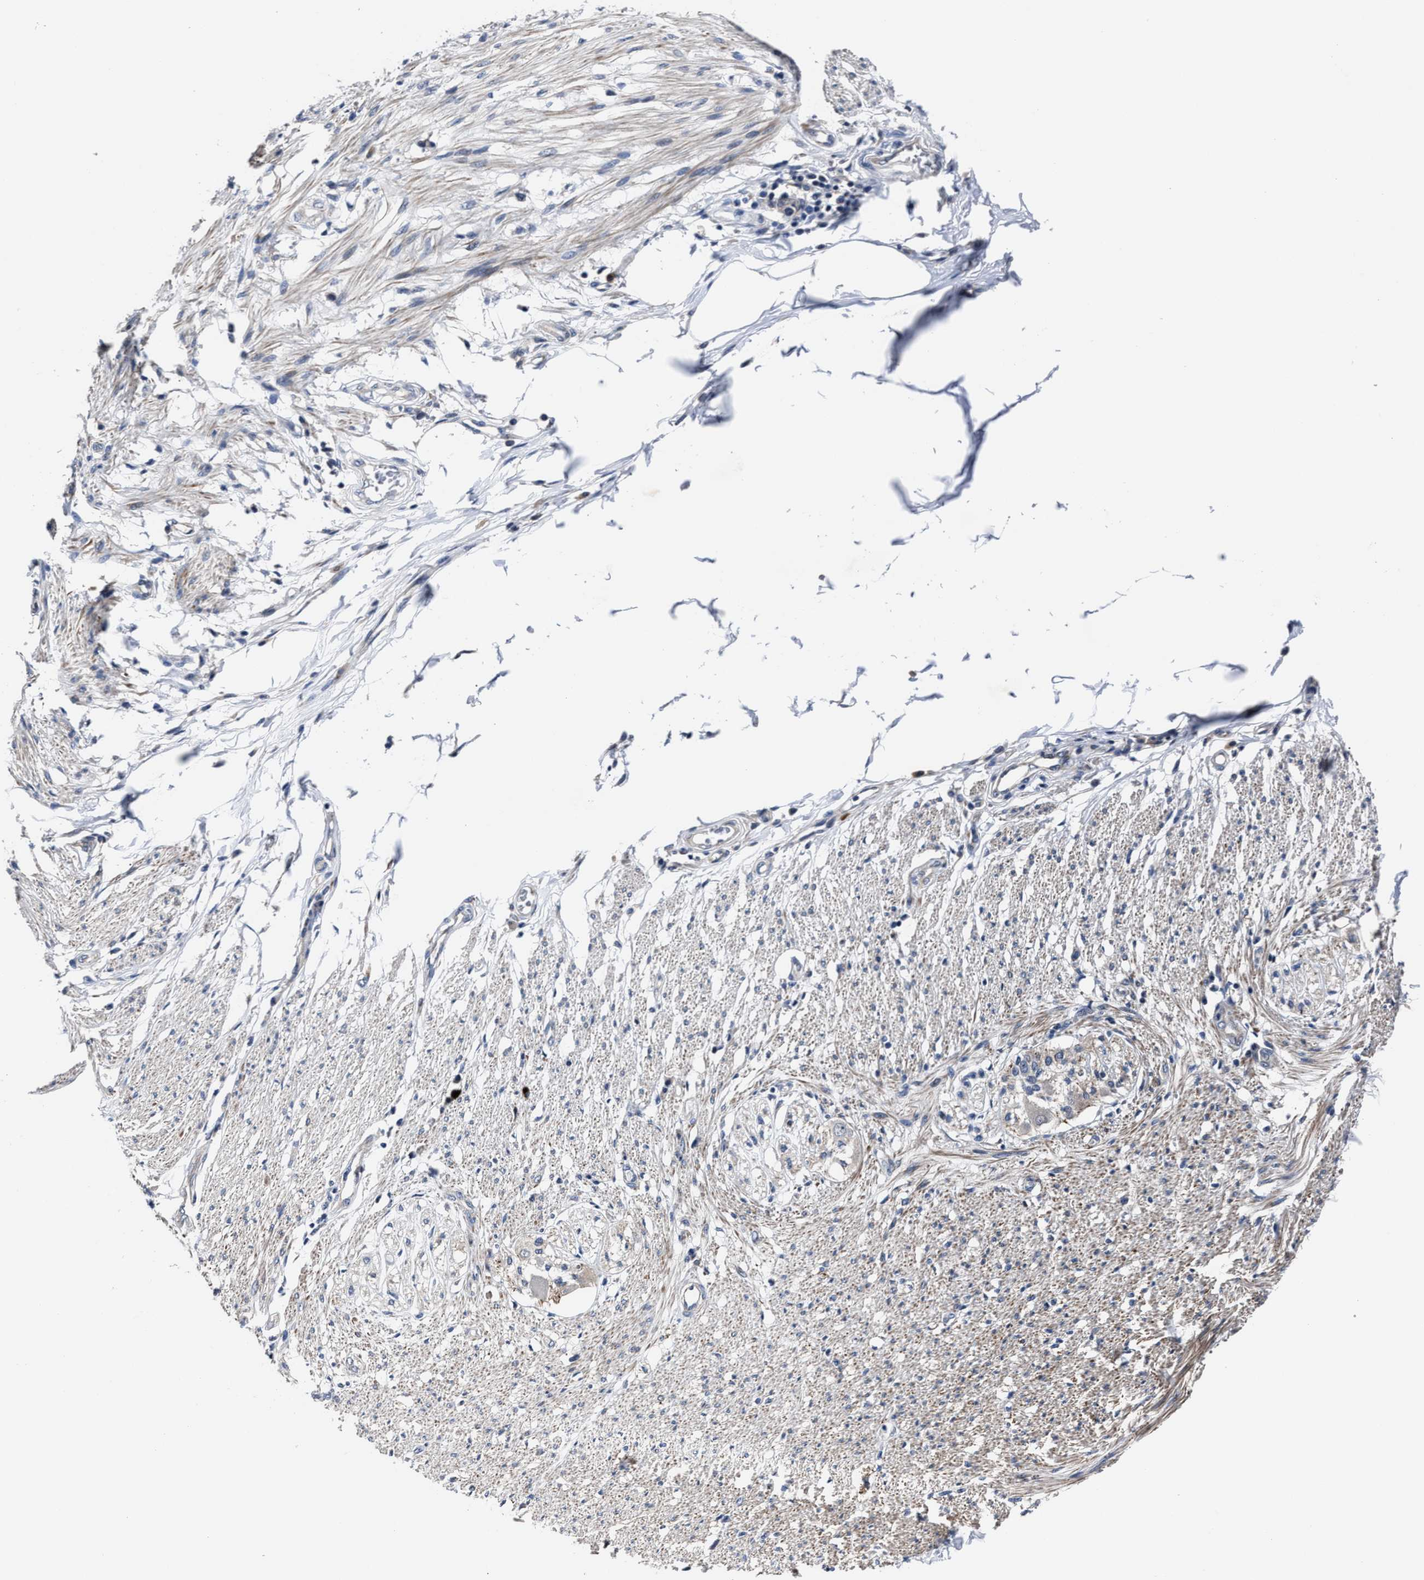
{"staining": {"intensity": "weak", "quantity": ">75%", "location": "cytoplasmic/membranous"}, "tissue": "smooth muscle", "cell_type": "Smooth muscle cells", "image_type": "normal", "snomed": [{"axis": "morphology", "description": "Normal tissue, NOS"}, {"axis": "morphology", "description": "Adenocarcinoma, NOS"}, {"axis": "topography", "description": "Colon"}, {"axis": "topography", "description": "Peripheral nerve tissue"}], "caption": "Unremarkable smooth muscle displays weak cytoplasmic/membranous positivity in about >75% of smooth muscle cells, visualized by immunohistochemistry. The staining was performed using DAB, with brown indicating positive protein expression. Nuclei are stained blue with hematoxylin.", "gene": "RSBN1L", "patient": {"sex": "male", "age": 14}}